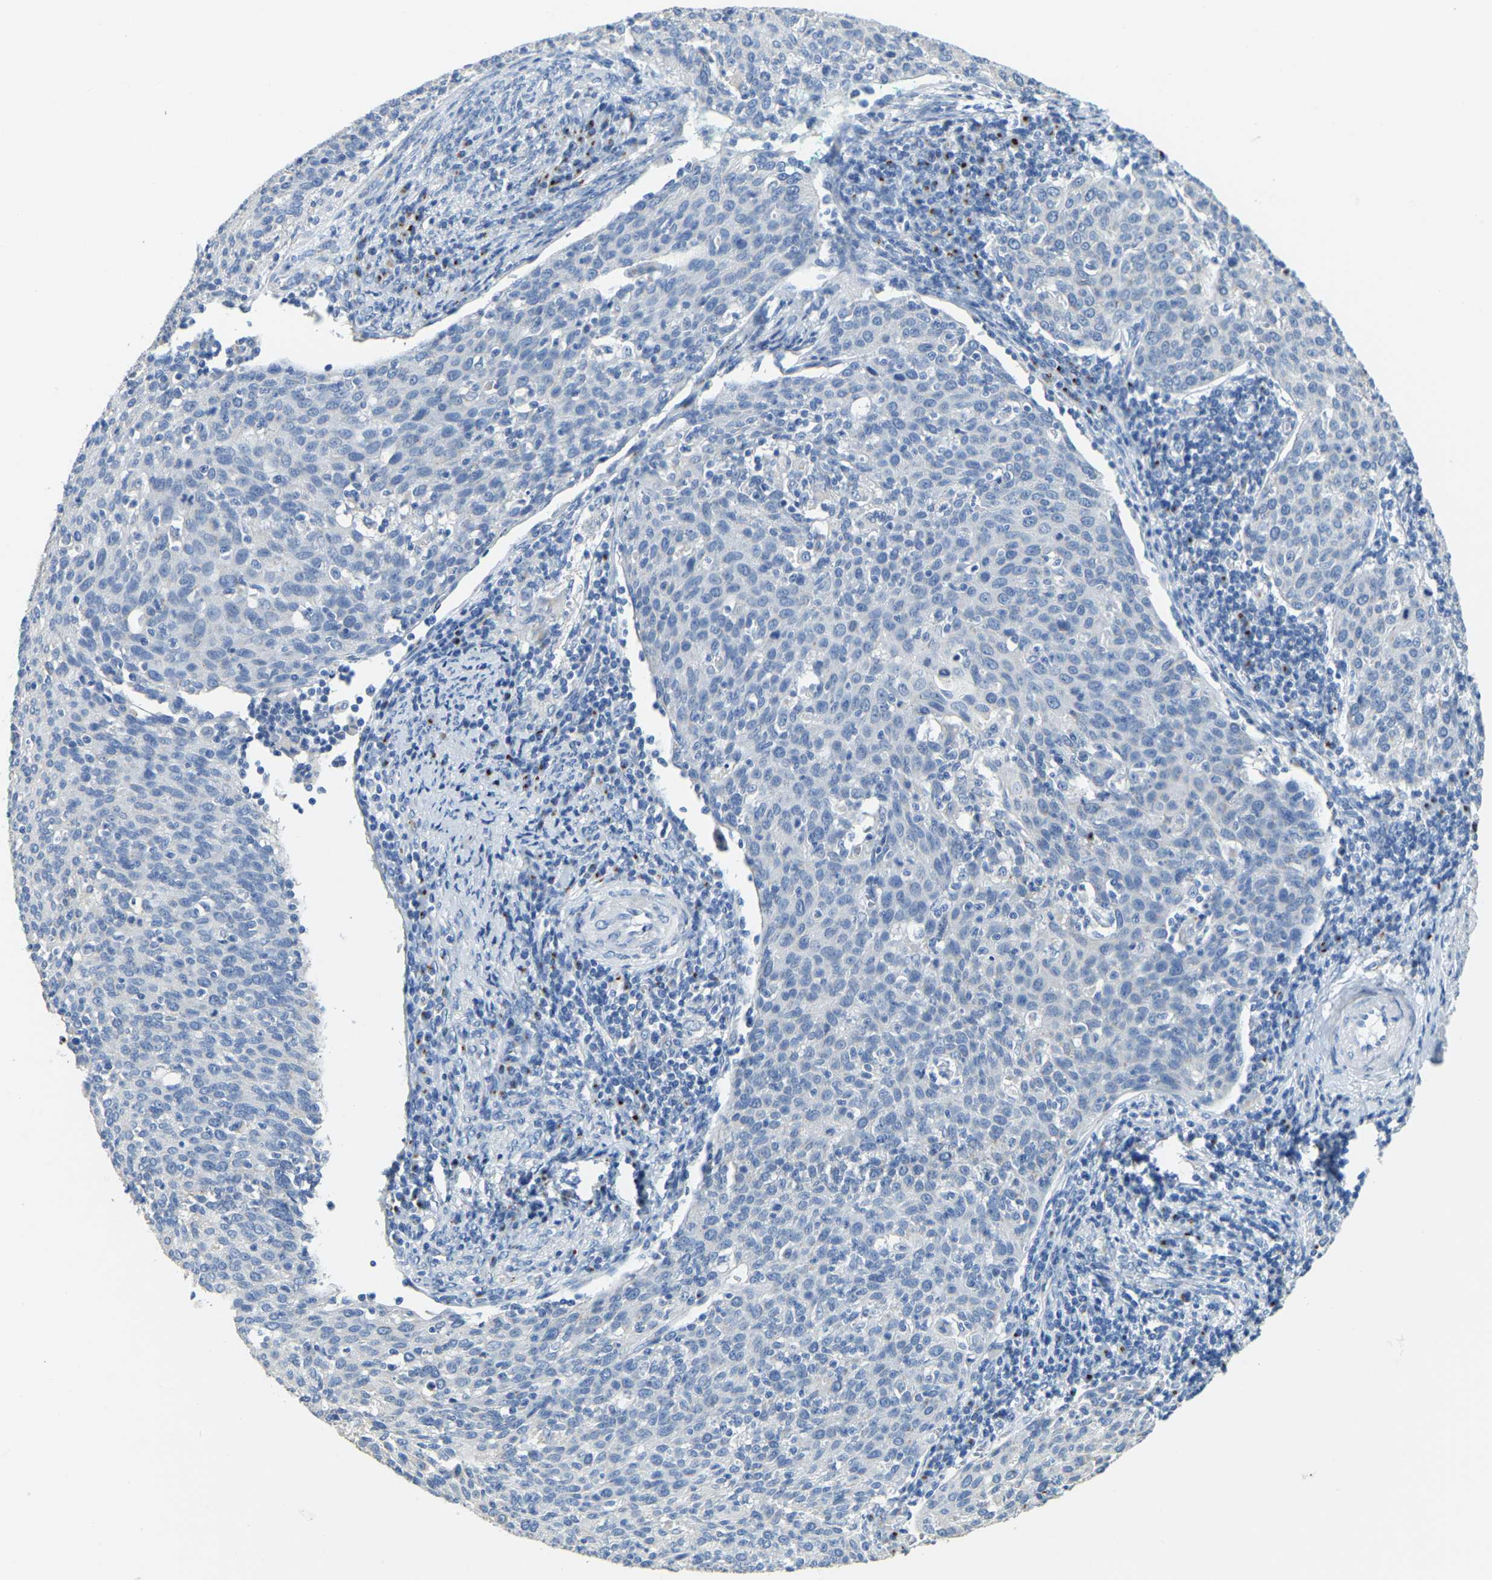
{"staining": {"intensity": "negative", "quantity": "none", "location": "none"}, "tissue": "cervical cancer", "cell_type": "Tumor cells", "image_type": "cancer", "snomed": [{"axis": "morphology", "description": "Squamous cell carcinoma, NOS"}, {"axis": "topography", "description": "Cervix"}], "caption": "There is no significant staining in tumor cells of squamous cell carcinoma (cervical).", "gene": "FAM174A", "patient": {"sex": "female", "age": 38}}